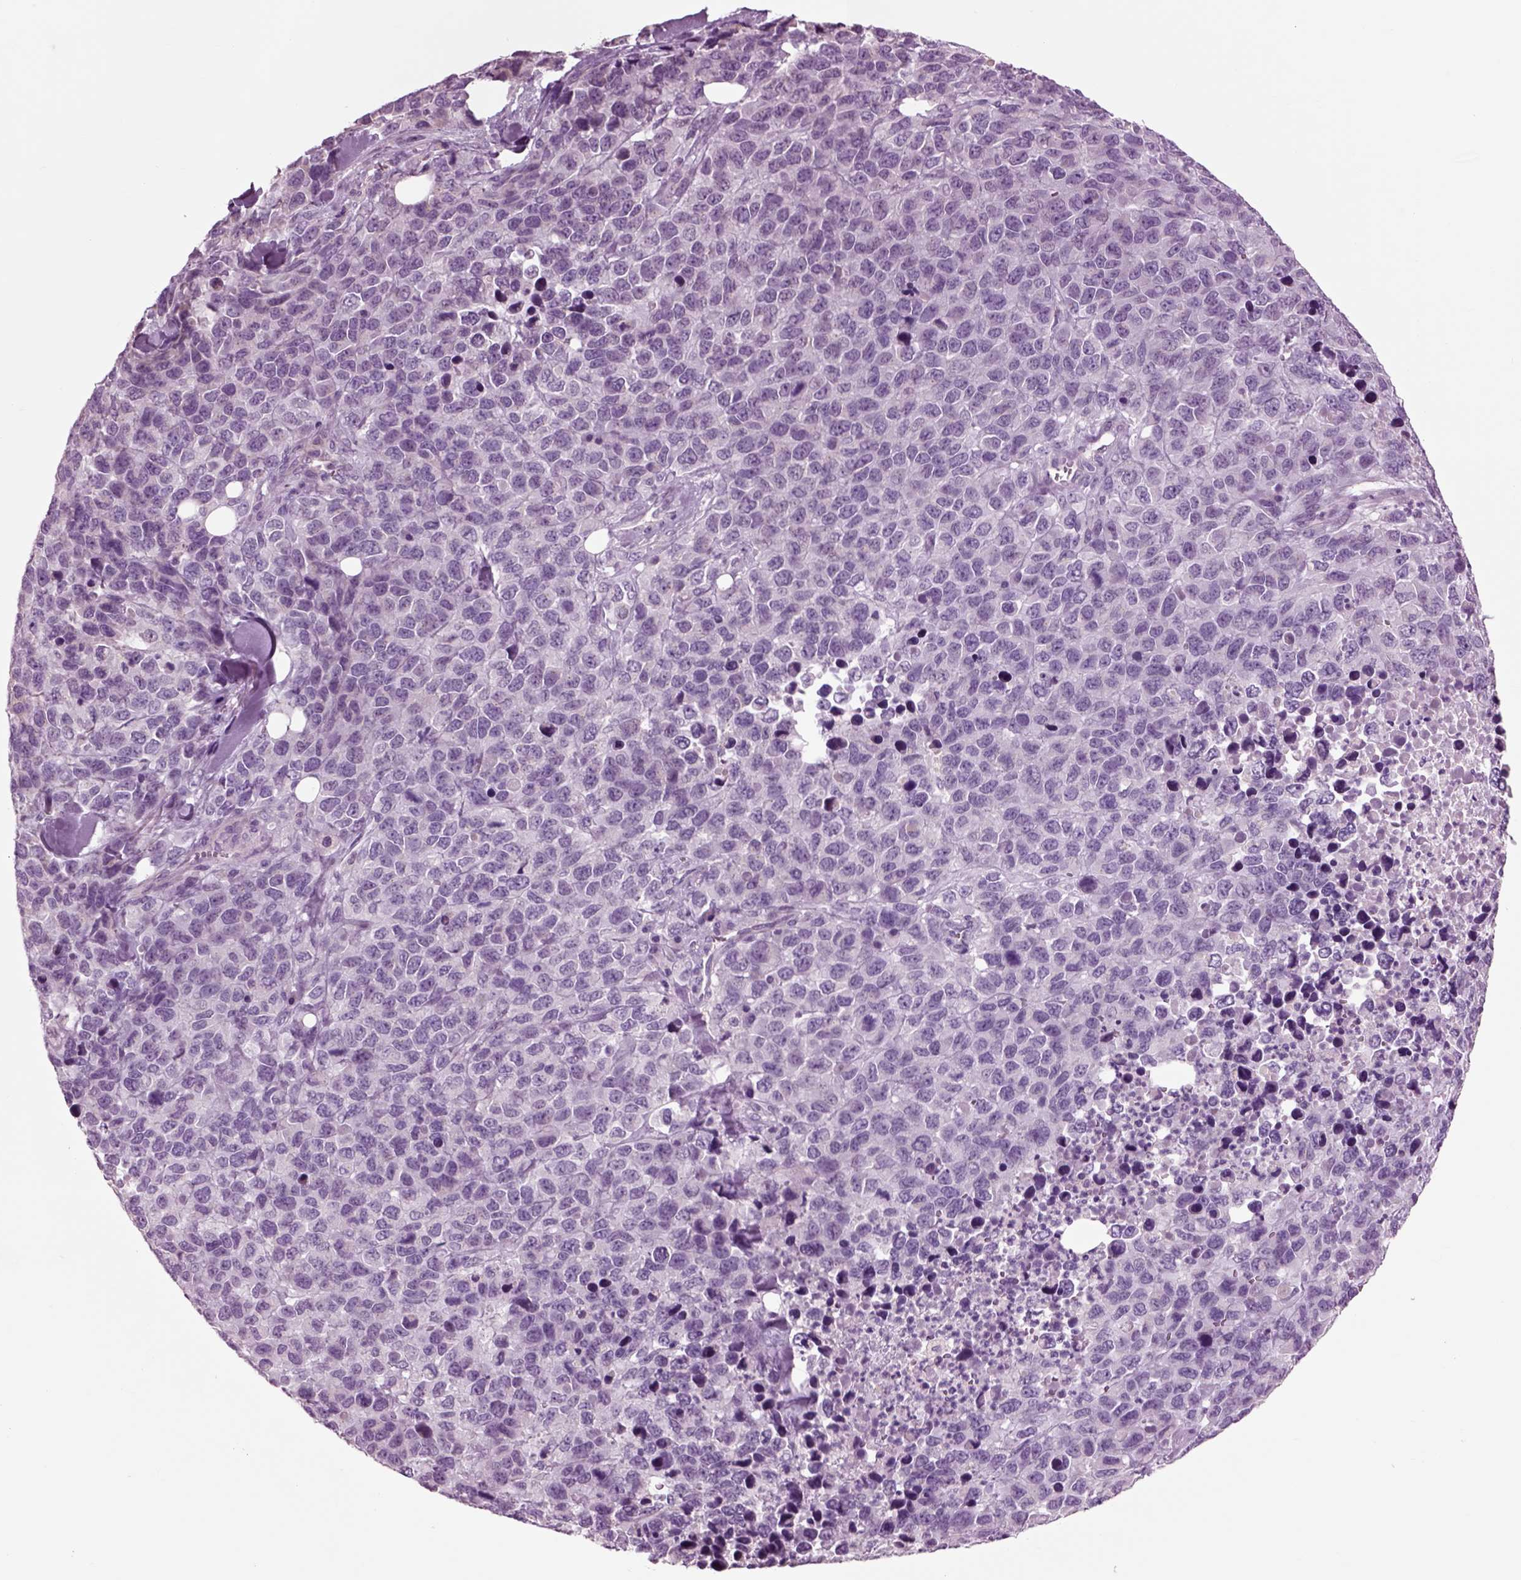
{"staining": {"intensity": "negative", "quantity": "none", "location": "none"}, "tissue": "melanoma", "cell_type": "Tumor cells", "image_type": "cancer", "snomed": [{"axis": "morphology", "description": "Malignant melanoma, Metastatic site"}, {"axis": "topography", "description": "Skin"}], "caption": "This is a photomicrograph of immunohistochemistry (IHC) staining of melanoma, which shows no staining in tumor cells.", "gene": "CHGB", "patient": {"sex": "male", "age": 84}}